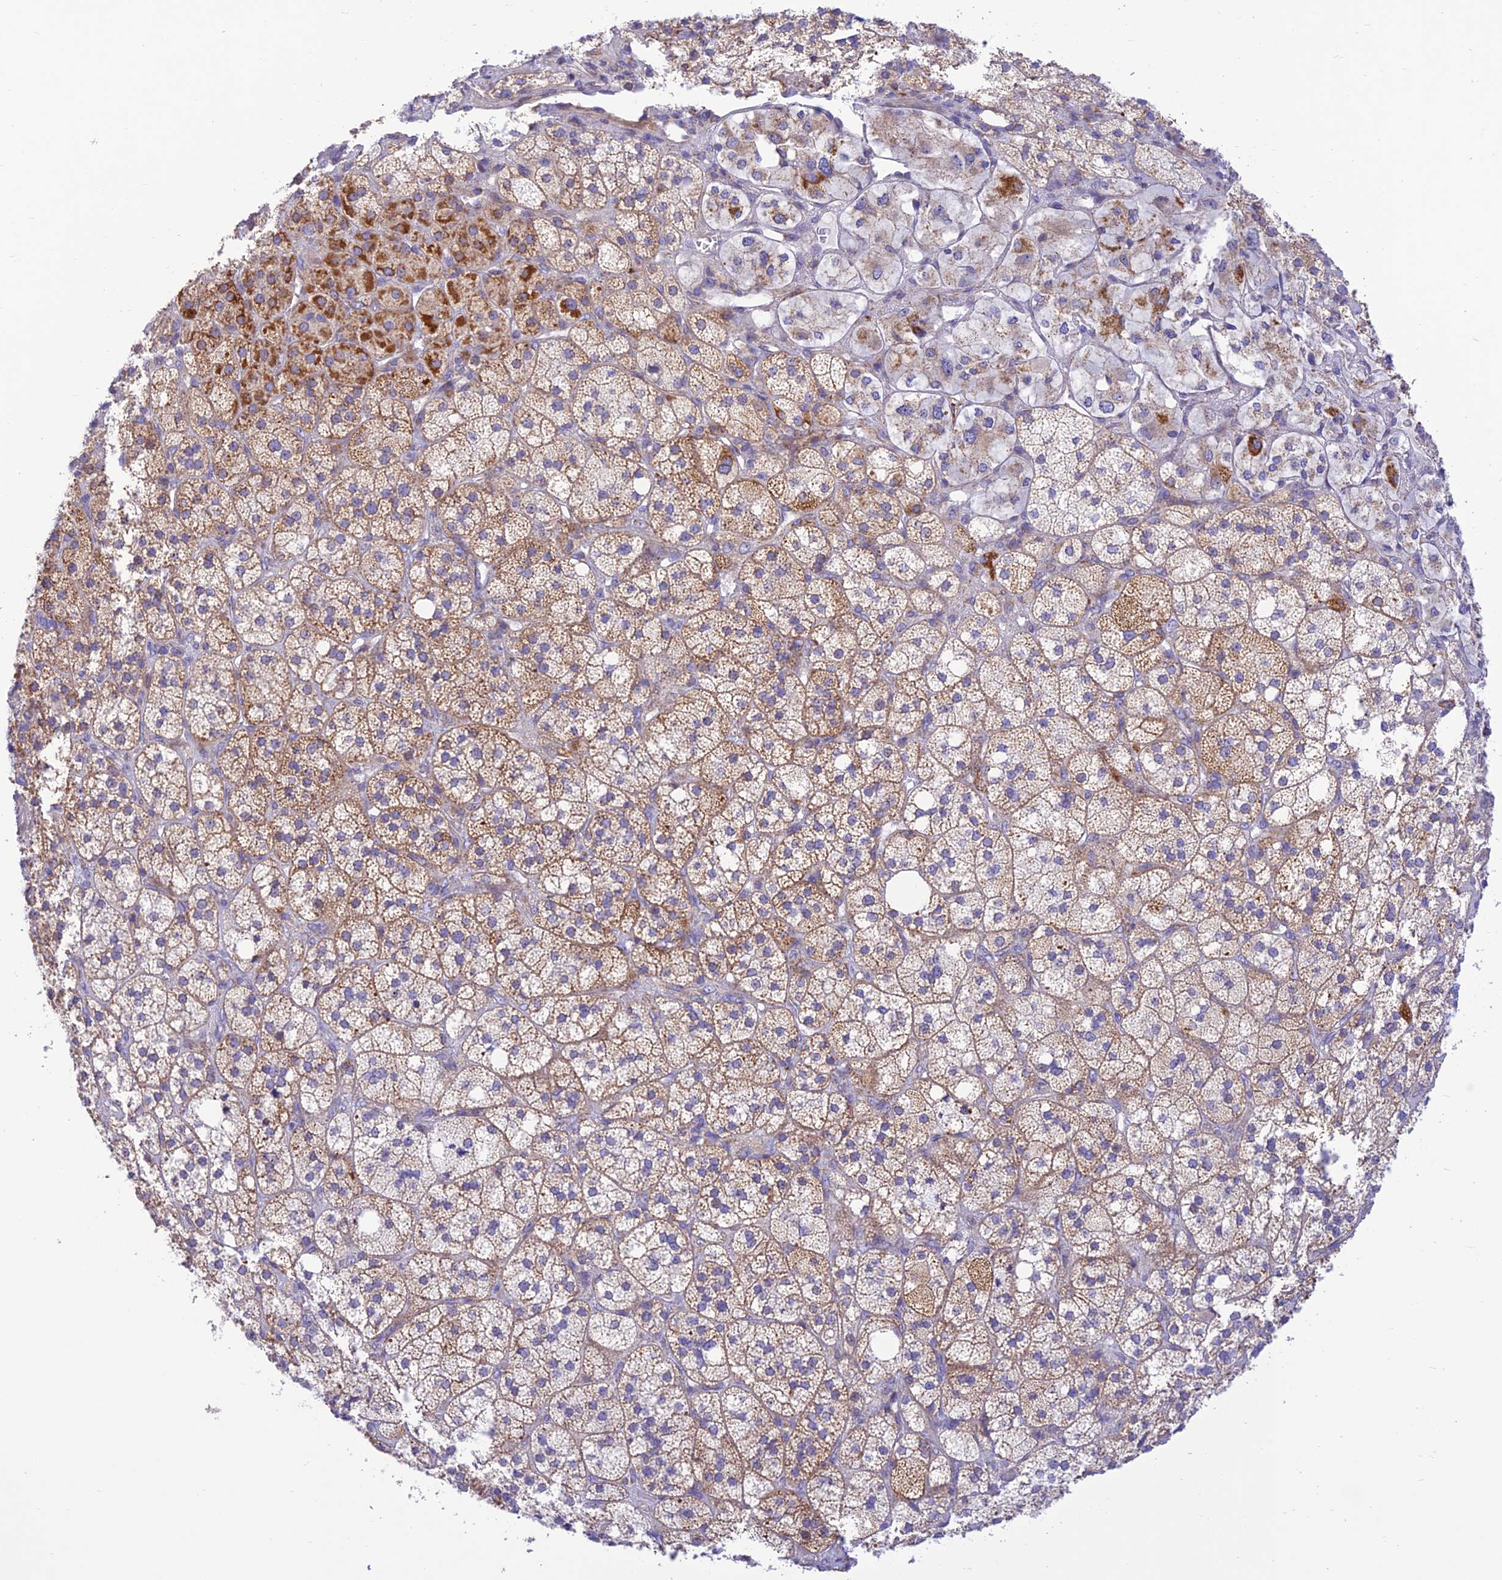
{"staining": {"intensity": "moderate", "quantity": "25%-75%", "location": "cytoplasmic/membranous"}, "tissue": "adrenal gland", "cell_type": "Glandular cells", "image_type": "normal", "snomed": [{"axis": "morphology", "description": "Normal tissue, NOS"}, {"axis": "topography", "description": "Adrenal gland"}], "caption": "The histopathology image displays staining of normal adrenal gland, revealing moderate cytoplasmic/membranous protein expression (brown color) within glandular cells. The staining was performed using DAB, with brown indicating positive protein expression. Nuclei are stained blue with hematoxylin.", "gene": "FAM186B", "patient": {"sex": "male", "age": 61}}